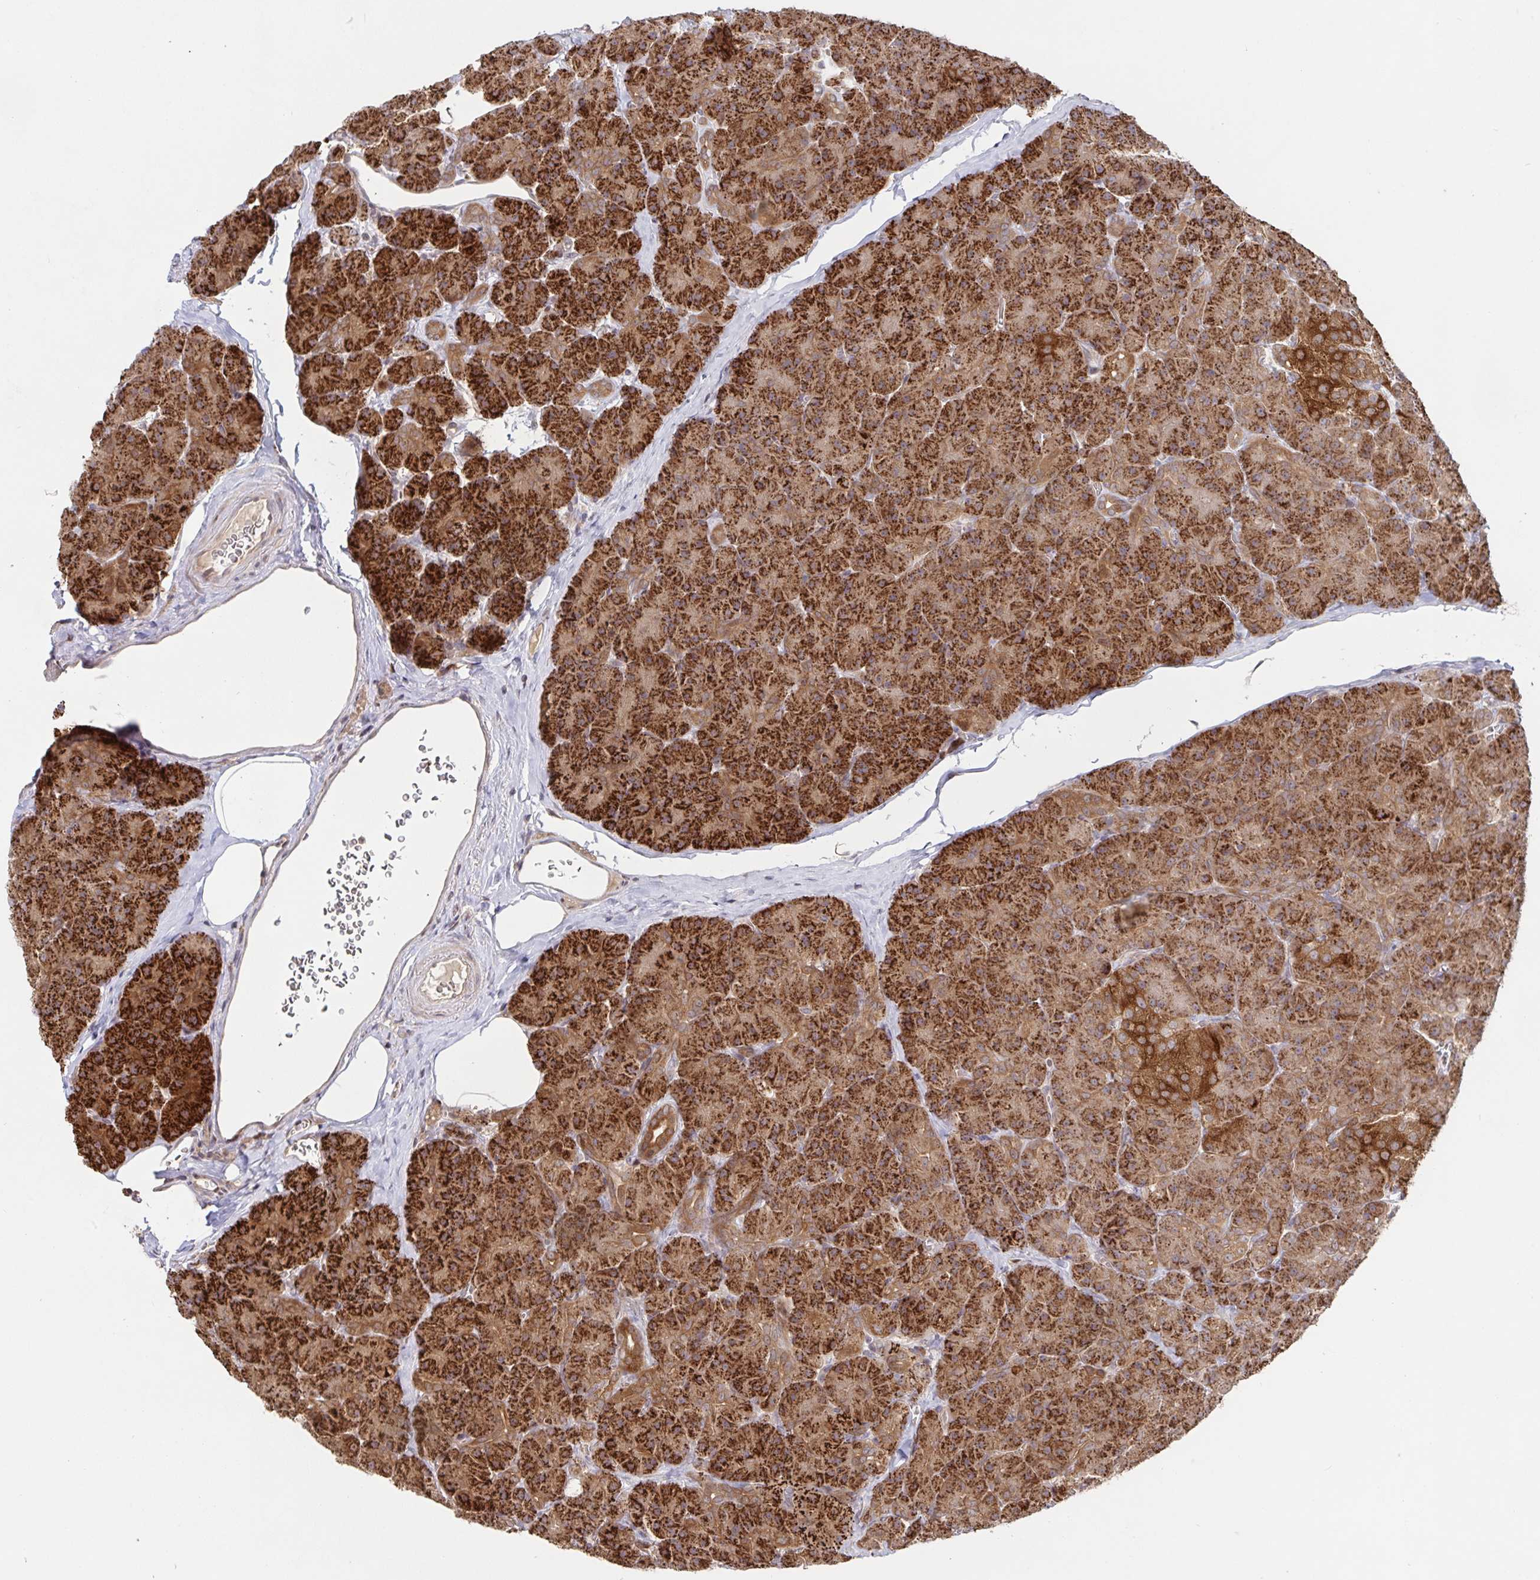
{"staining": {"intensity": "strong", "quantity": ">75%", "location": "cytoplasmic/membranous"}, "tissue": "pancreas", "cell_type": "Exocrine glandular cells", "image_type": "normal", "snomed": [{"axis": "morphology", "description": "Normal tissue, NOS"}, {"axis": "topography", "description": "Pancreas"}], "caption": "Pancreas was stained to show a protein in brown. There is high levels of strong cytoplasmic/membranous positivity in approximately >75% of exocrine glandular cells. (Stains: DAB (3,3'-diaminobenzidine) in brown, nuclei in blue, Microscopy: brightfield microscopy at high magnification).", "gene": "AACS", "patient": {"sex": "male", "age": 57}}